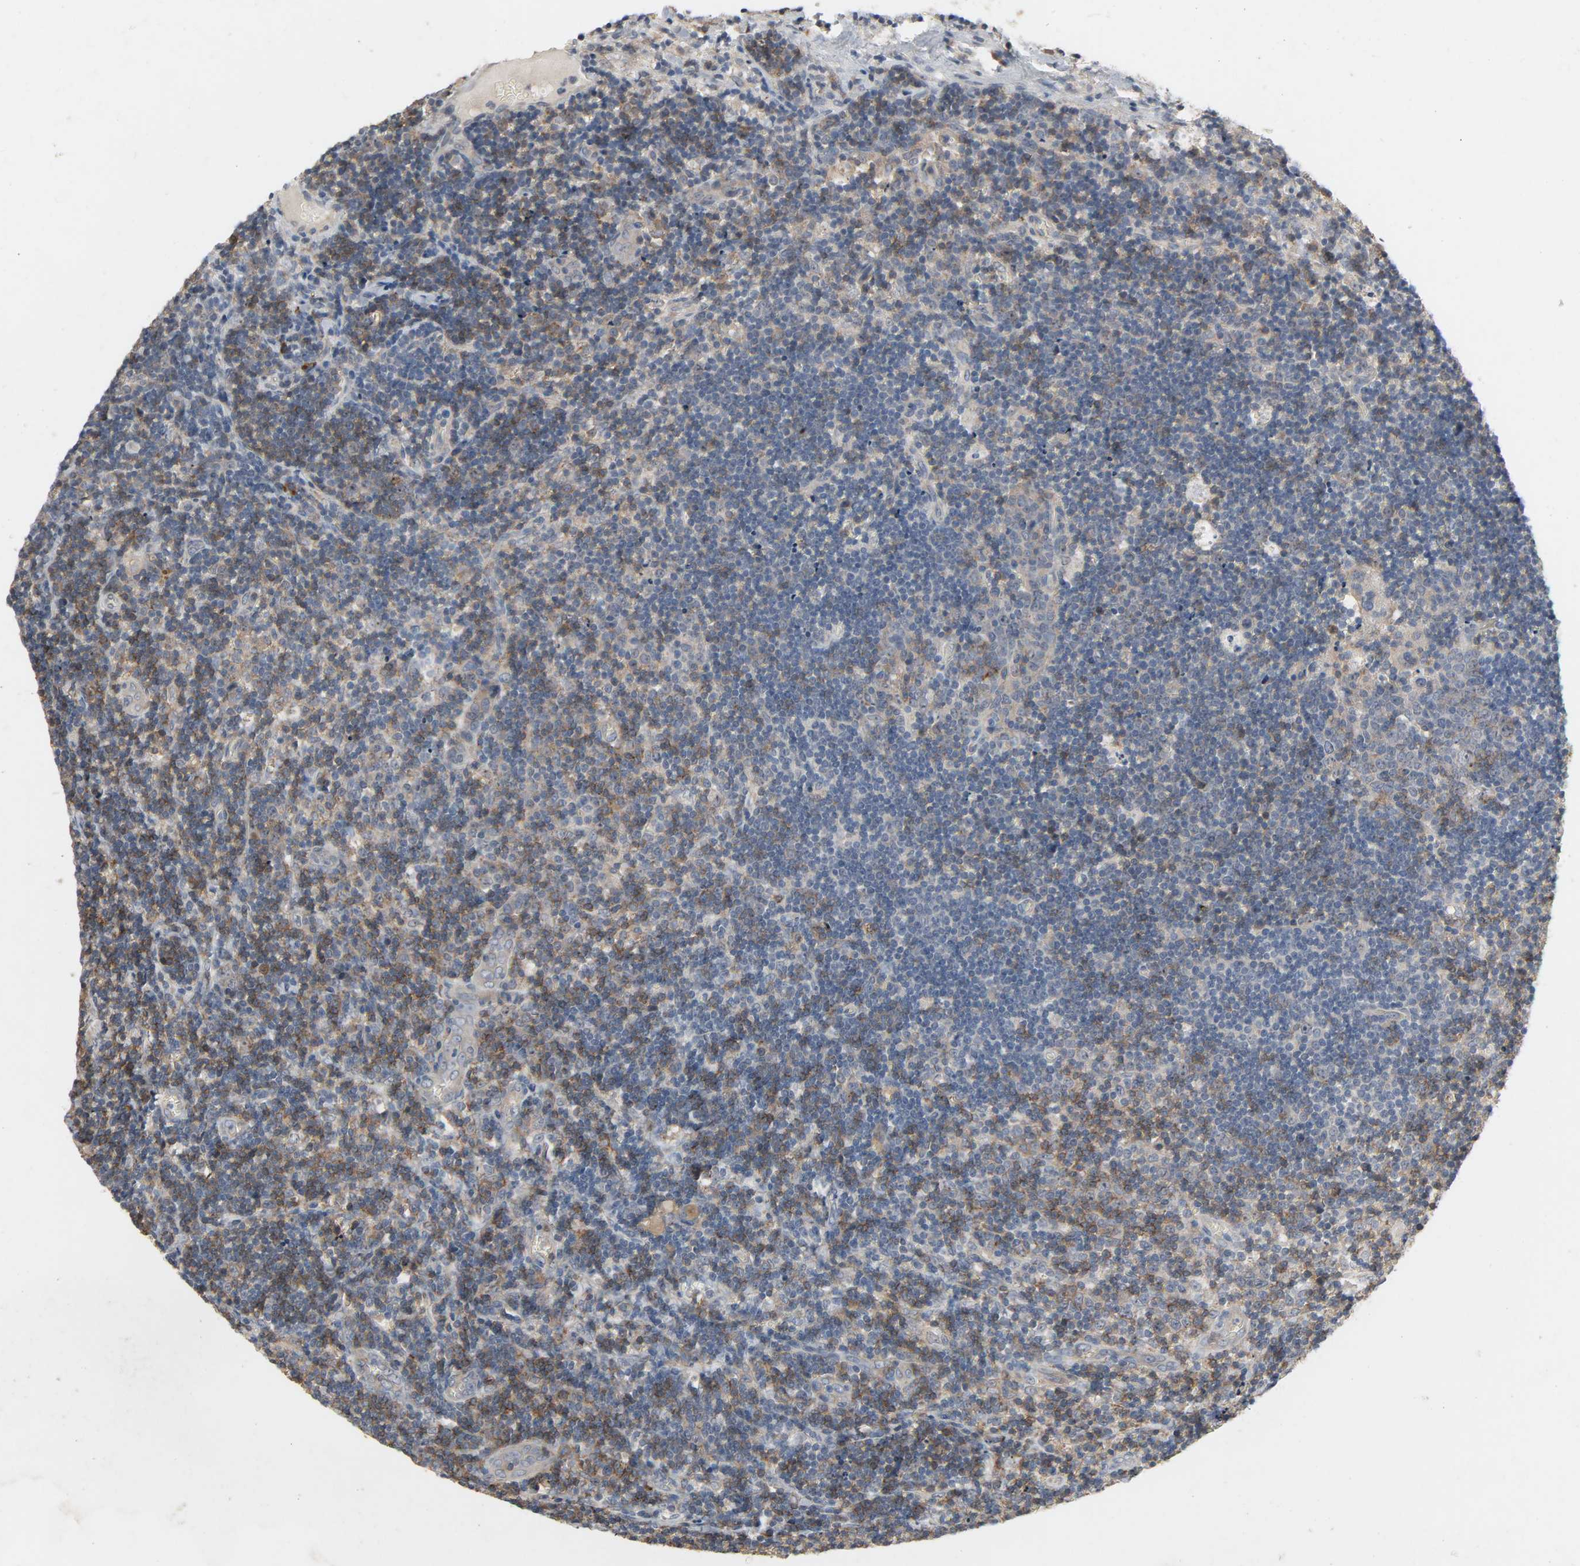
{"staining": {"intensity": "weak", "quantity": "<25%", "location": "cytoplasmic/membranous"}, "tissue": "lymph node", "cell_type": "Germinal center cells", "image_type": "normal", "snomed": [{"axis": "morphology", "description": "Normal tissue, NOS"}, {"axis": "topography", "description": "Lymph node"}, {"axis": "topography", "description": "Salivary gland"}], "caption": "Immunohistochemistry (IHC) image of normal lymph node stained for a protein (brown), which displays no positivity in germinal center cells.", "gene": "CD4", "patient": {"sex": "male", "age": 8}}